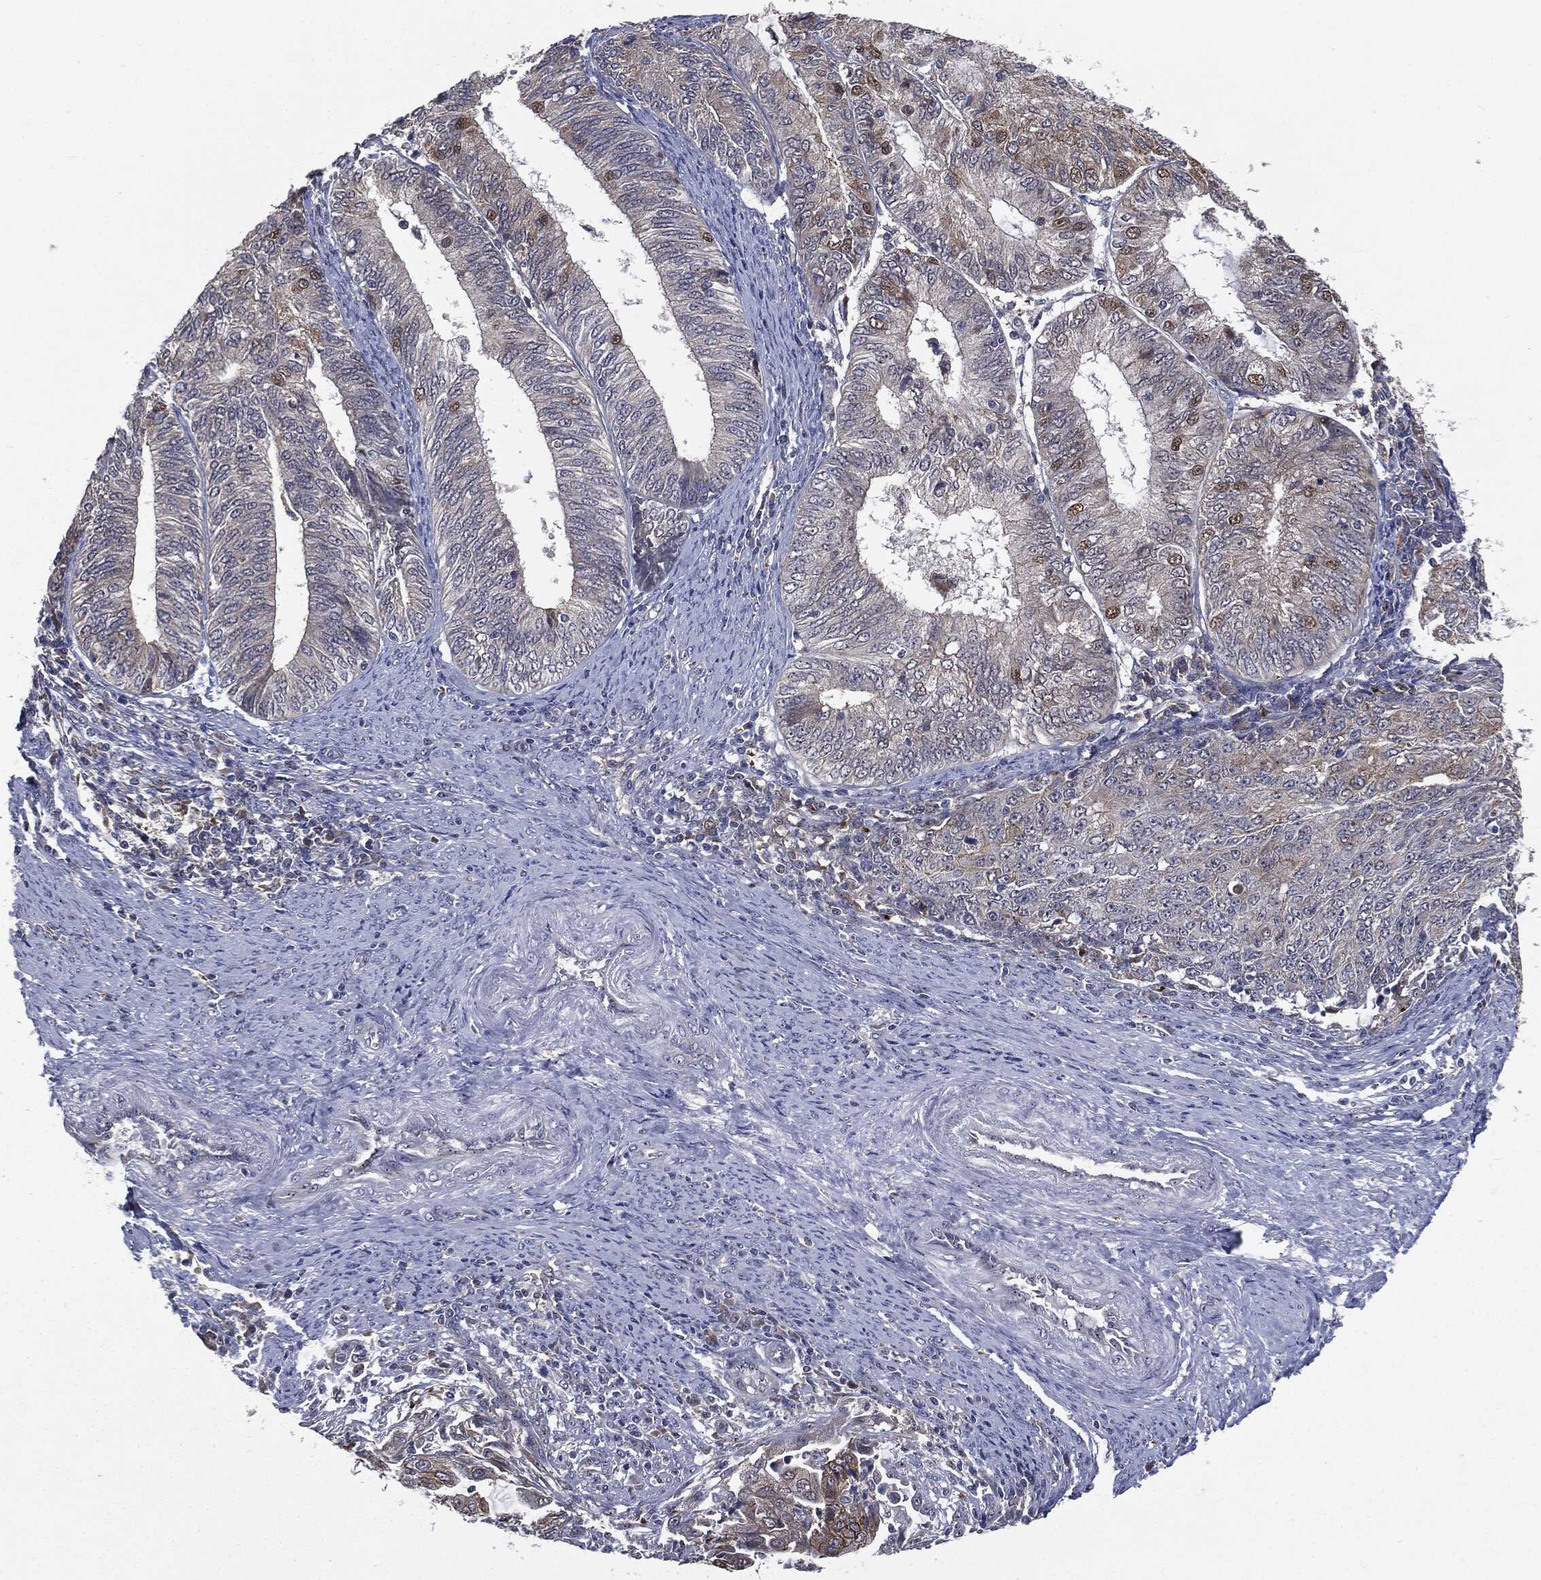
{"staining": {"intensity": "moderate", "quantity": "<25%", "location": "cytoplasmic/membranous,nuclear"}, "tissue": "endometrial cancer", "cell_type": "Tumor cells", "image_type": "cancer", "snomed": [{"axis": "morphology", "description": "Adenocarcinoma, NOS"}, {"axis": "topography", "description": "Endometrium"}], "caption": "Endometrial cancer (adenocarcinoma) stained with DAB (3,3'-diaminobenzidine) immunohistochemistry (IHC) shows low levels of moderate cytoplasmic/membranous and nuclear staining in about <25% of tumor cells.", "gene": "TRMT1L", "patient": {"sex": "female", "age": 82}}